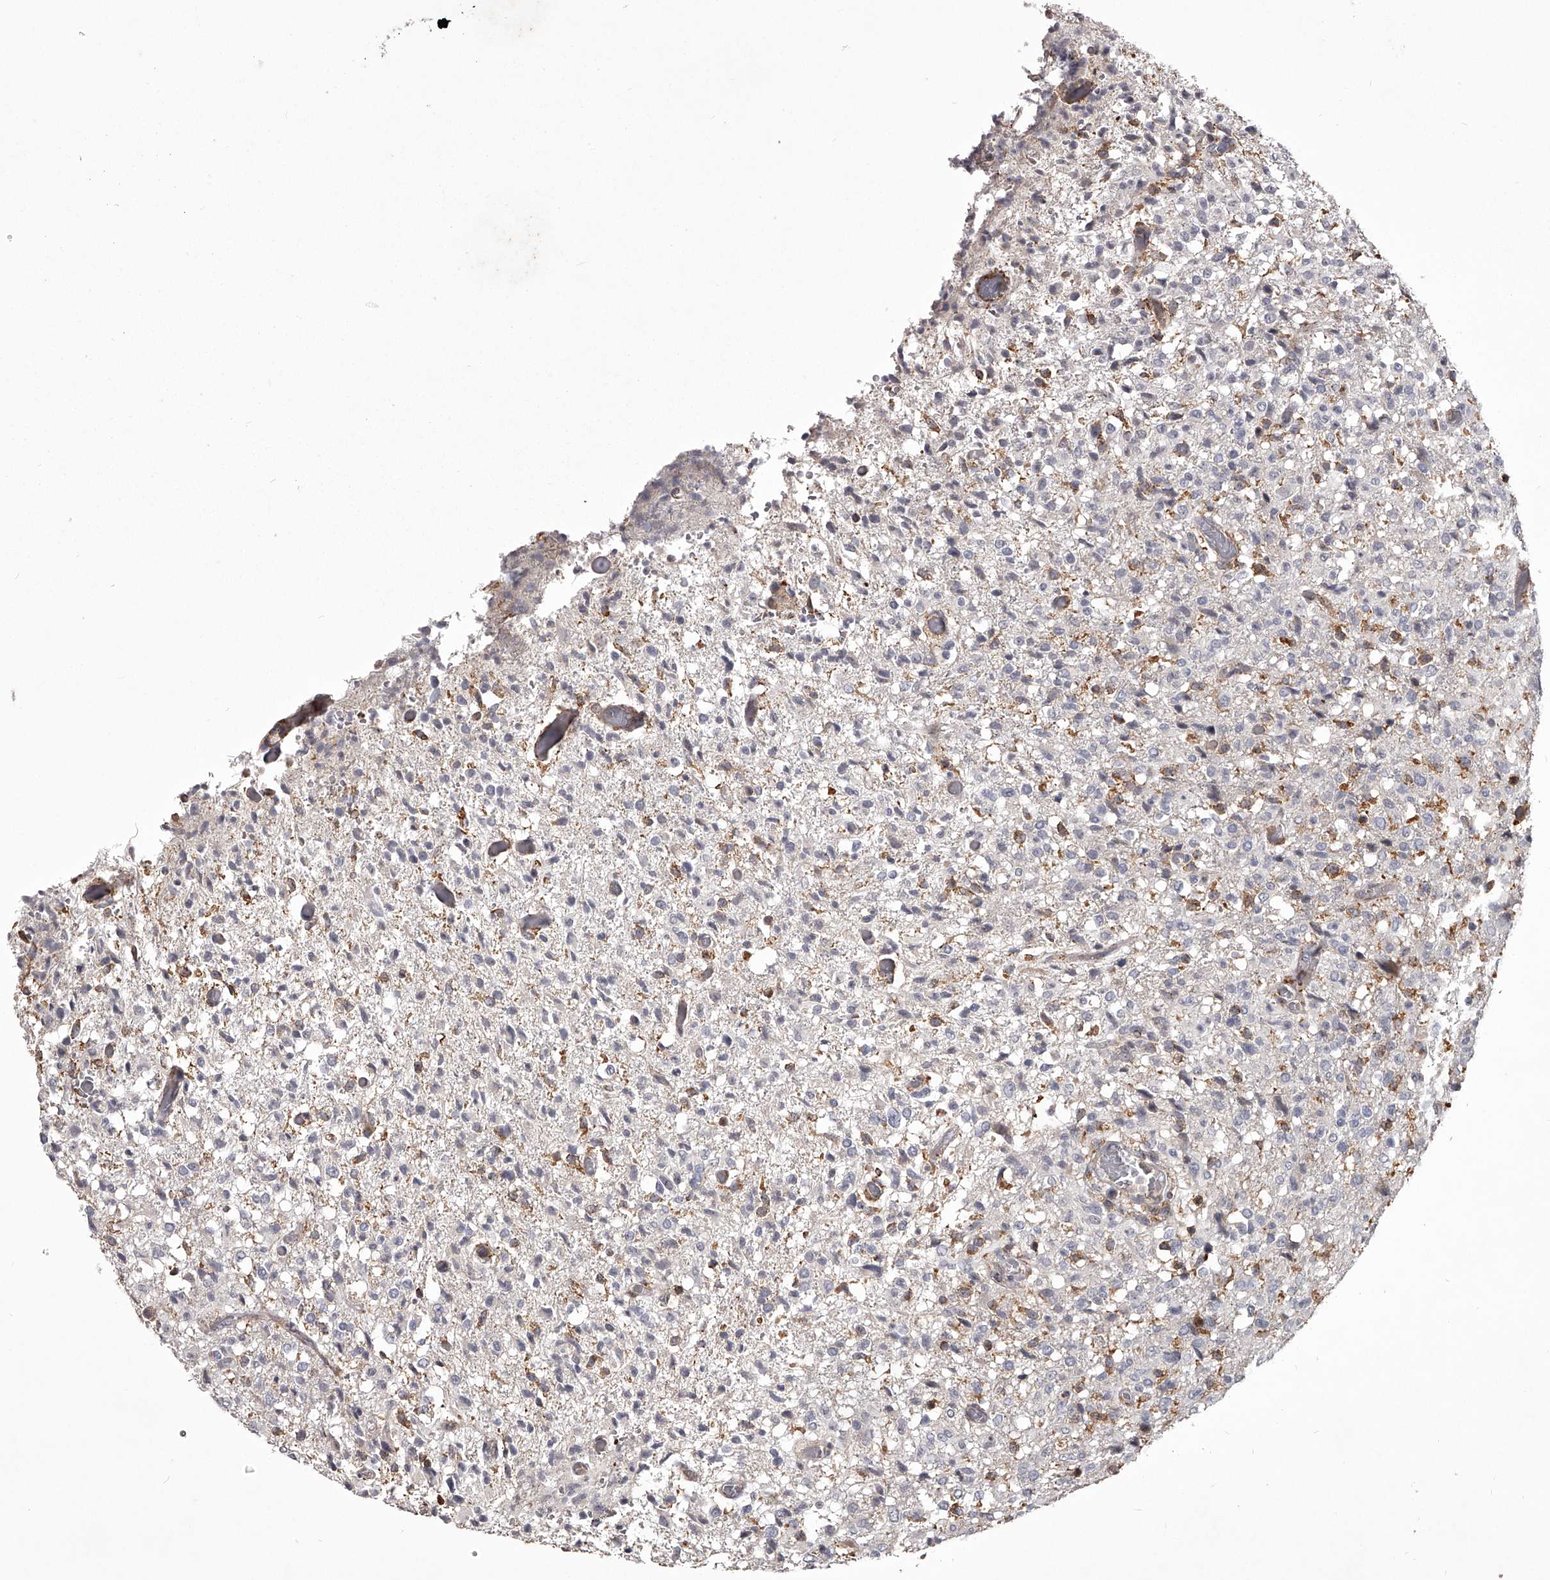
{"staining": {"intensity": "moderate", "quantity": "<25%", "location": "cytoplasmic/membranous"}, "tissue": "glioma", "cell_type": "Tumor cells", "image_type": "cancer", "snomed": [{"axis": "morphology", "description": "Glioma, malignant, High grade"}, {"axis": "topography", "description": "Brain"}], "caption": "IHC of glioma exhibits low levels of moderate cytoplasmic/membranous expression in about <25% of tumor cells.", "gene": "RRP36", "patient": {"sex": "female", "age": 57}}